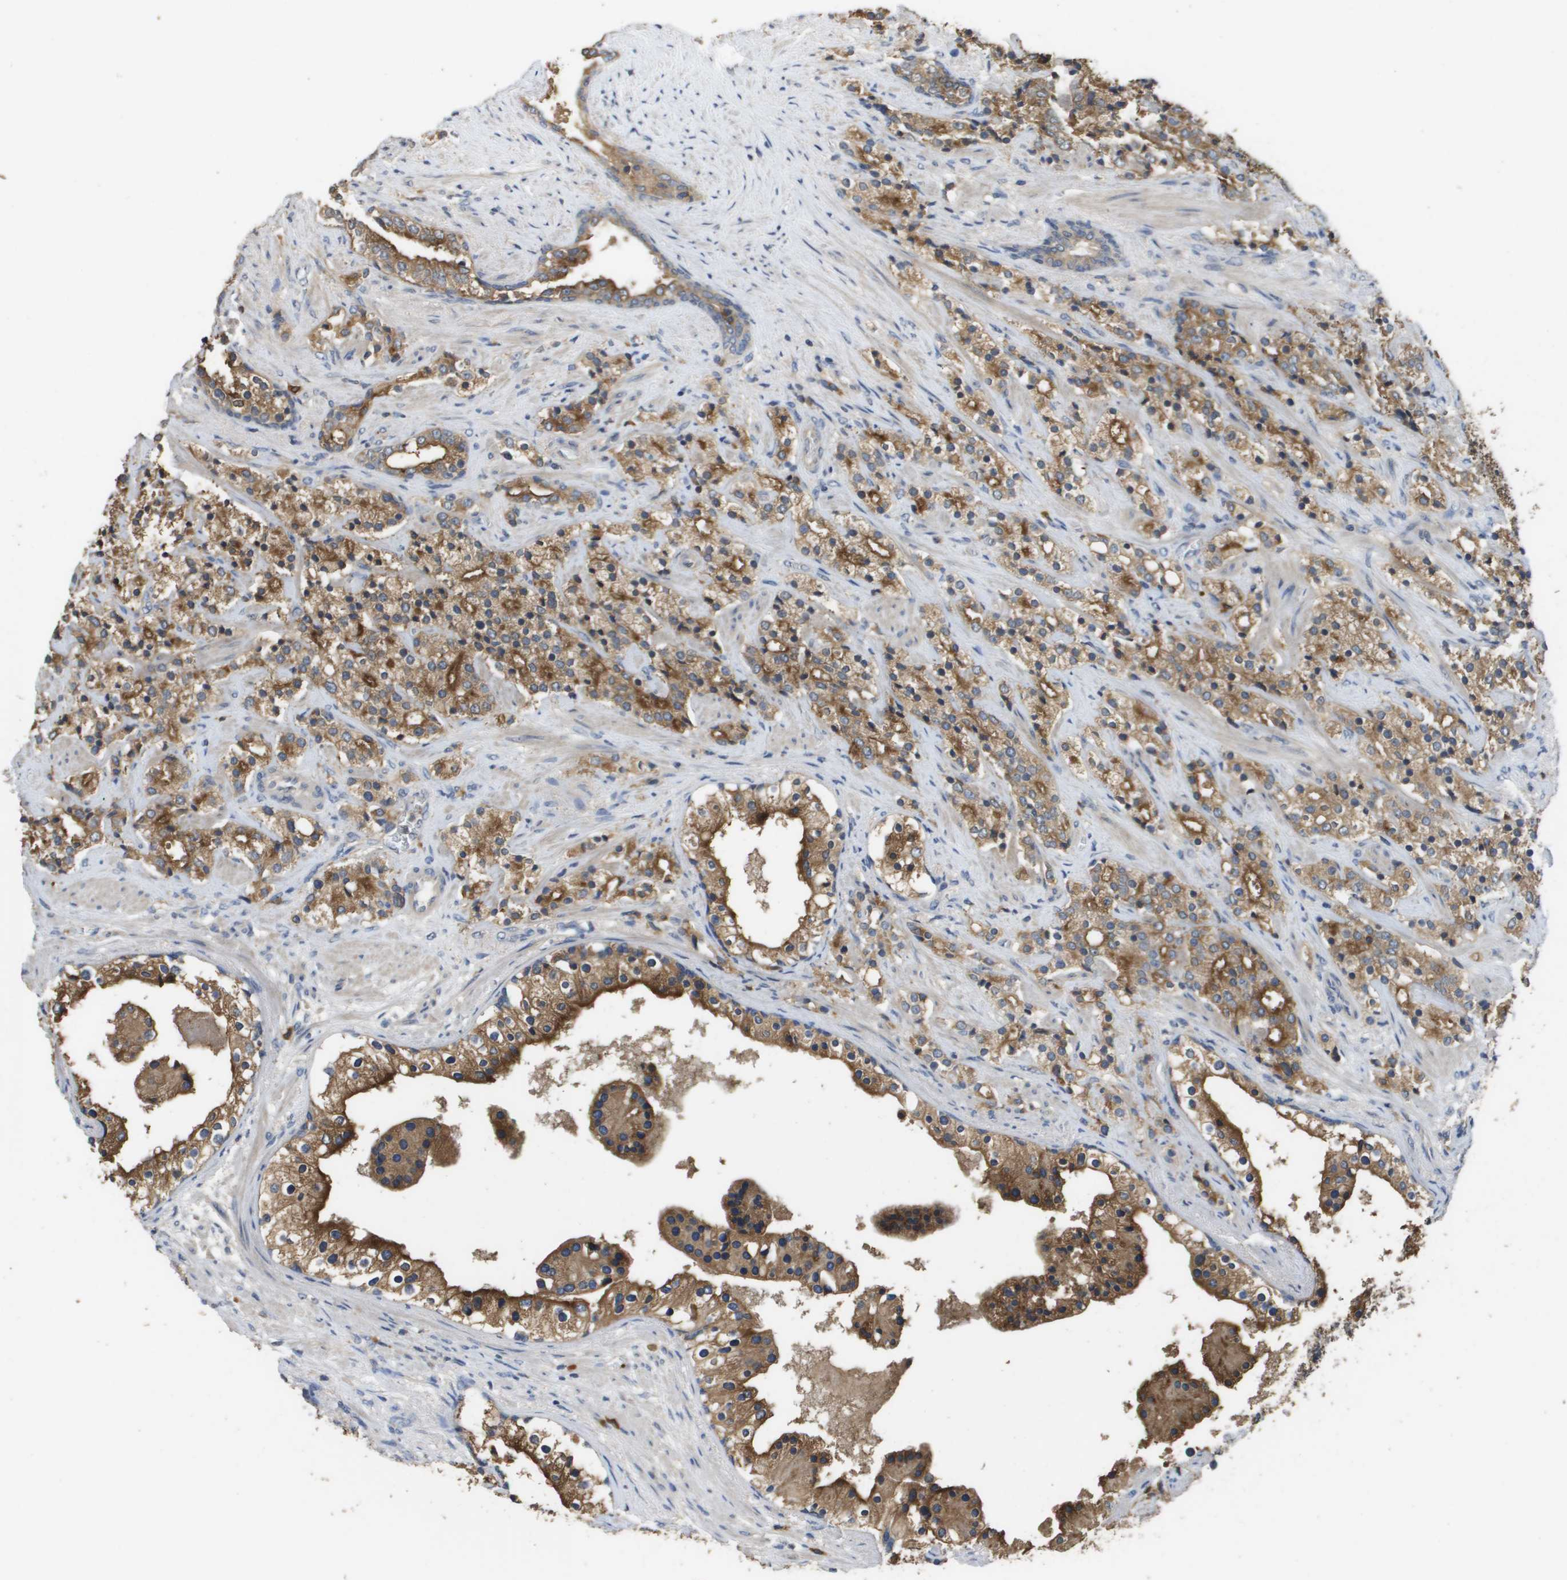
{"staining": {"intensity": "moderate", "quantity": ">75%", "location": "cytoplasmic/membranous"}, "tissue": "prostate cancer", "cell_type": "Tumor cells", "image_type": "cancer", "snomed": [{"axis": "morphology", "description": "Adenocarcinoma, High grade"}, {"axis": "topography", "description": "Prostate"}], "caption": "Protein expression analysis of adenocarcinoma (high-grade) (prostate) demonstrates moderate cytoplasmic/membranous positivity in approximately >75% of tumor cells.", "gene": "RAB27B", "patient": {"sex": "male", "age": 71}}